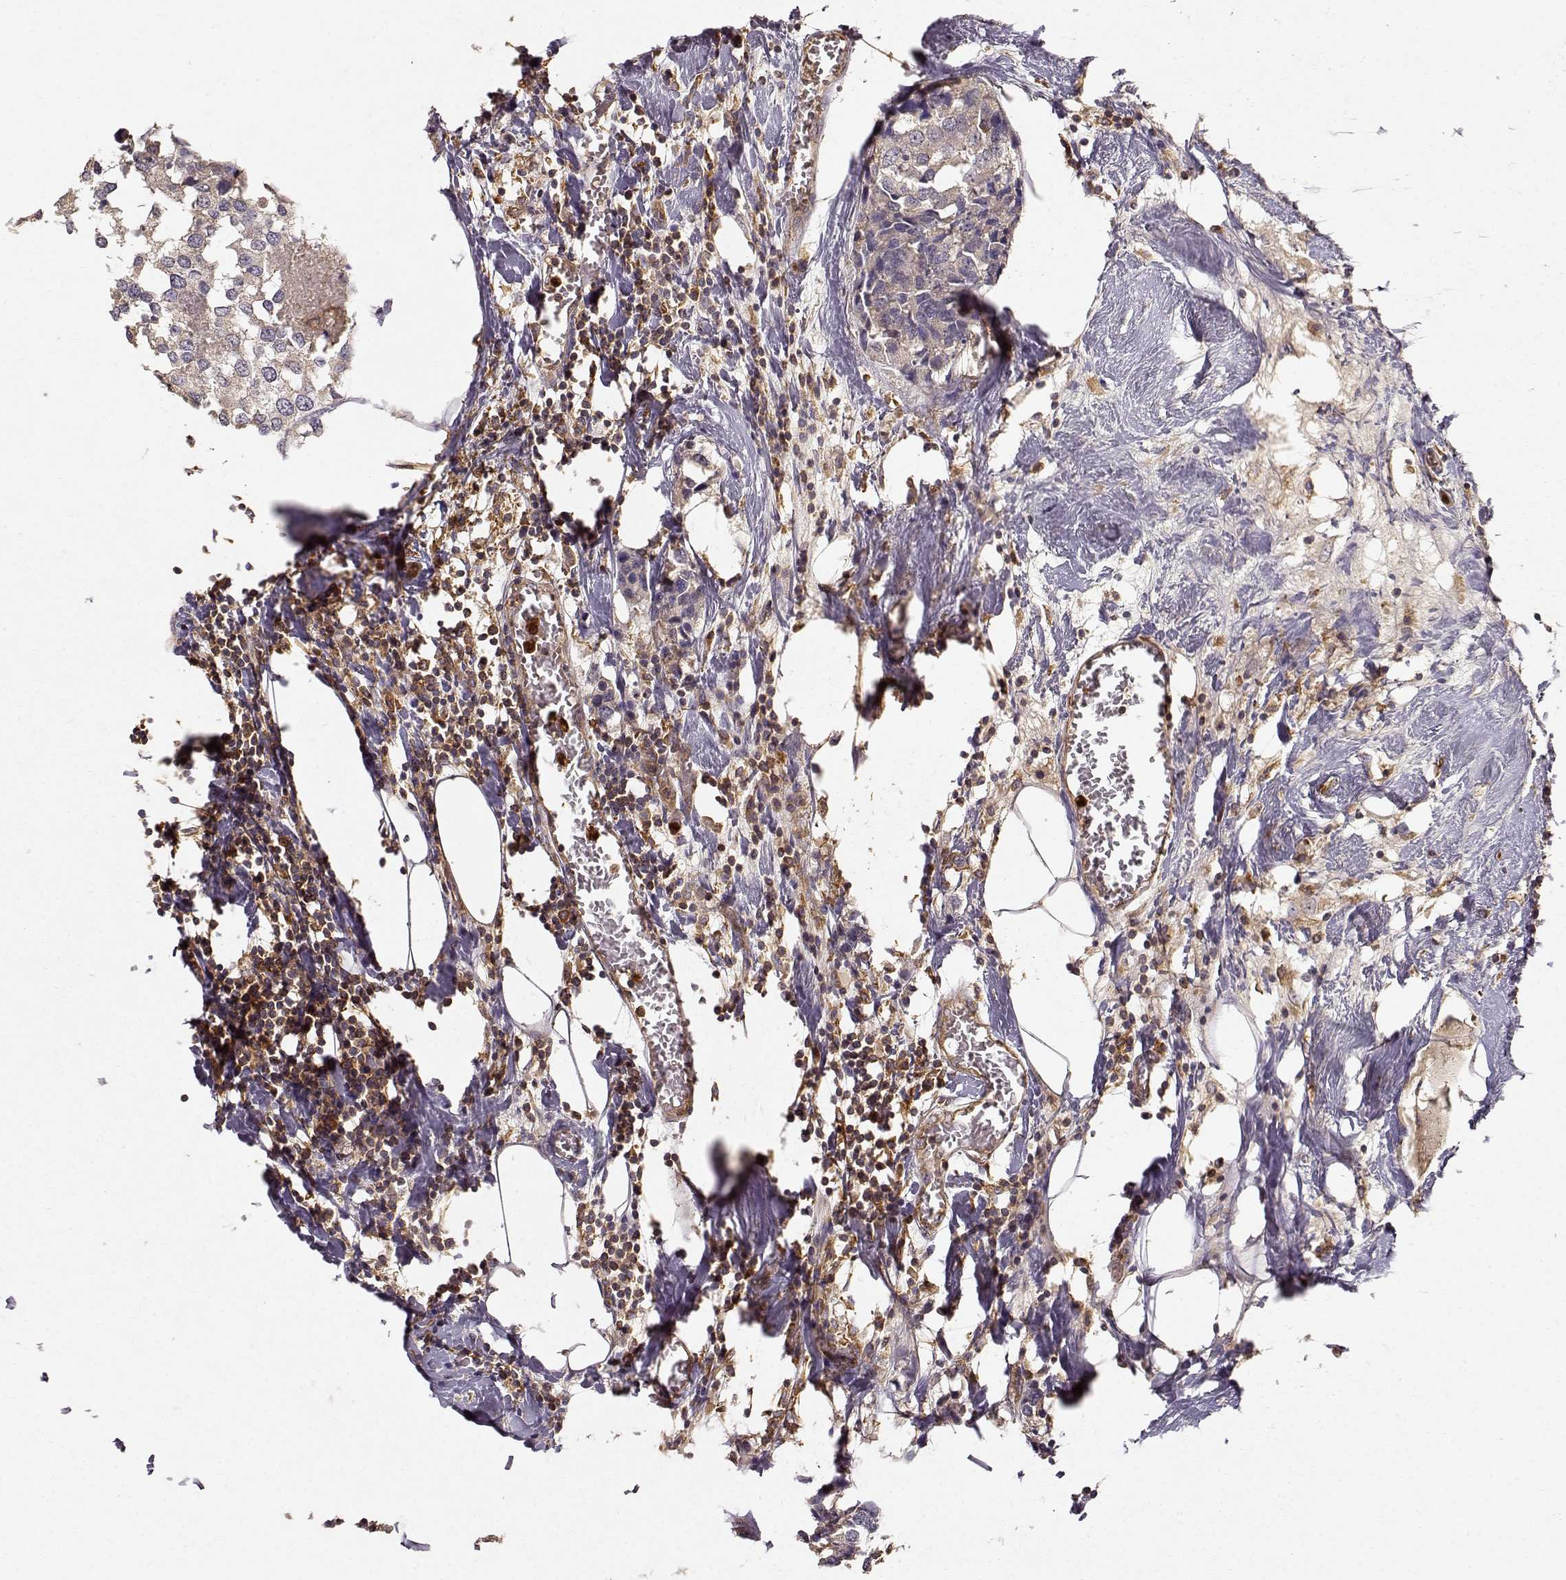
{"staining": {"intensity": "strong", "quantity": "<25%", "location": "cytoplasmic/membranous"}, "tissue": "breast cancer", "cell_type": "Tumor cells", "image_type": "cancer", "snomed": [{"axis": "morphology", "description": "Lobular carcinoma"}, {"axis": "topography", "description": "Breast"}], "caption": "Breast lobular carcinoma stained for a protein demonstrates strong cytoplasmic/membranous positivity in tumor cells.", "gene": "ARHGEF2", "patient": {"sex": "female", "age": 59}}